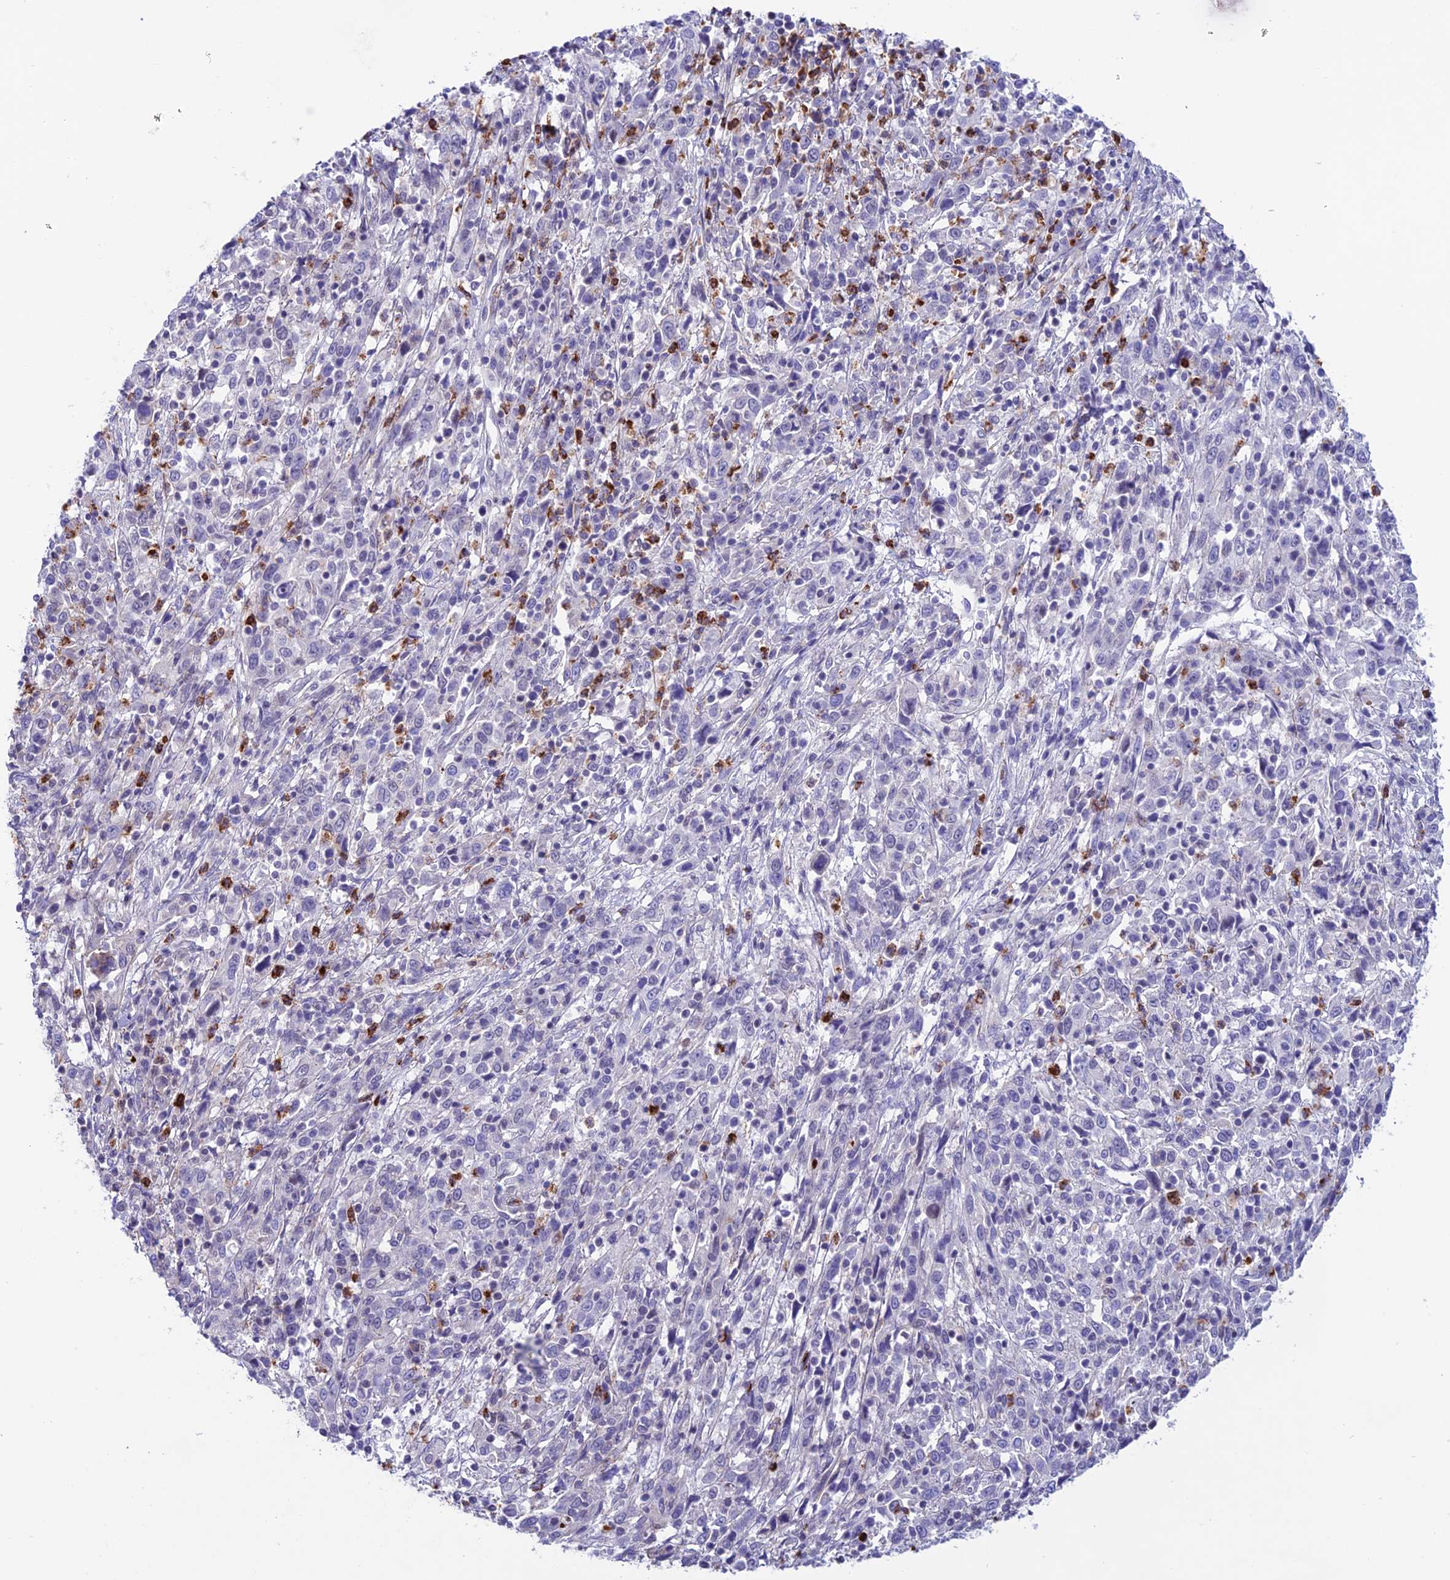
{"staining": {"intensity": "negative", "quantity": "none", "location": "none"}, "tissue": "cervical cancer", "cell_type": "Tumor cells", "image_type": "cancer", "snomed": [{"axis": "morphology", "description": "Squamous cell carcinoma, NOS"}, {"axis": "topography", "description": "Cervix"}], "caption": "Histopathology image shows no protein staining in tumor cells of cervical cancer (squamous cell carcinoma) tissue.", "gene": "COL6A6", "patient": {"sex": "female", "age": 46}}